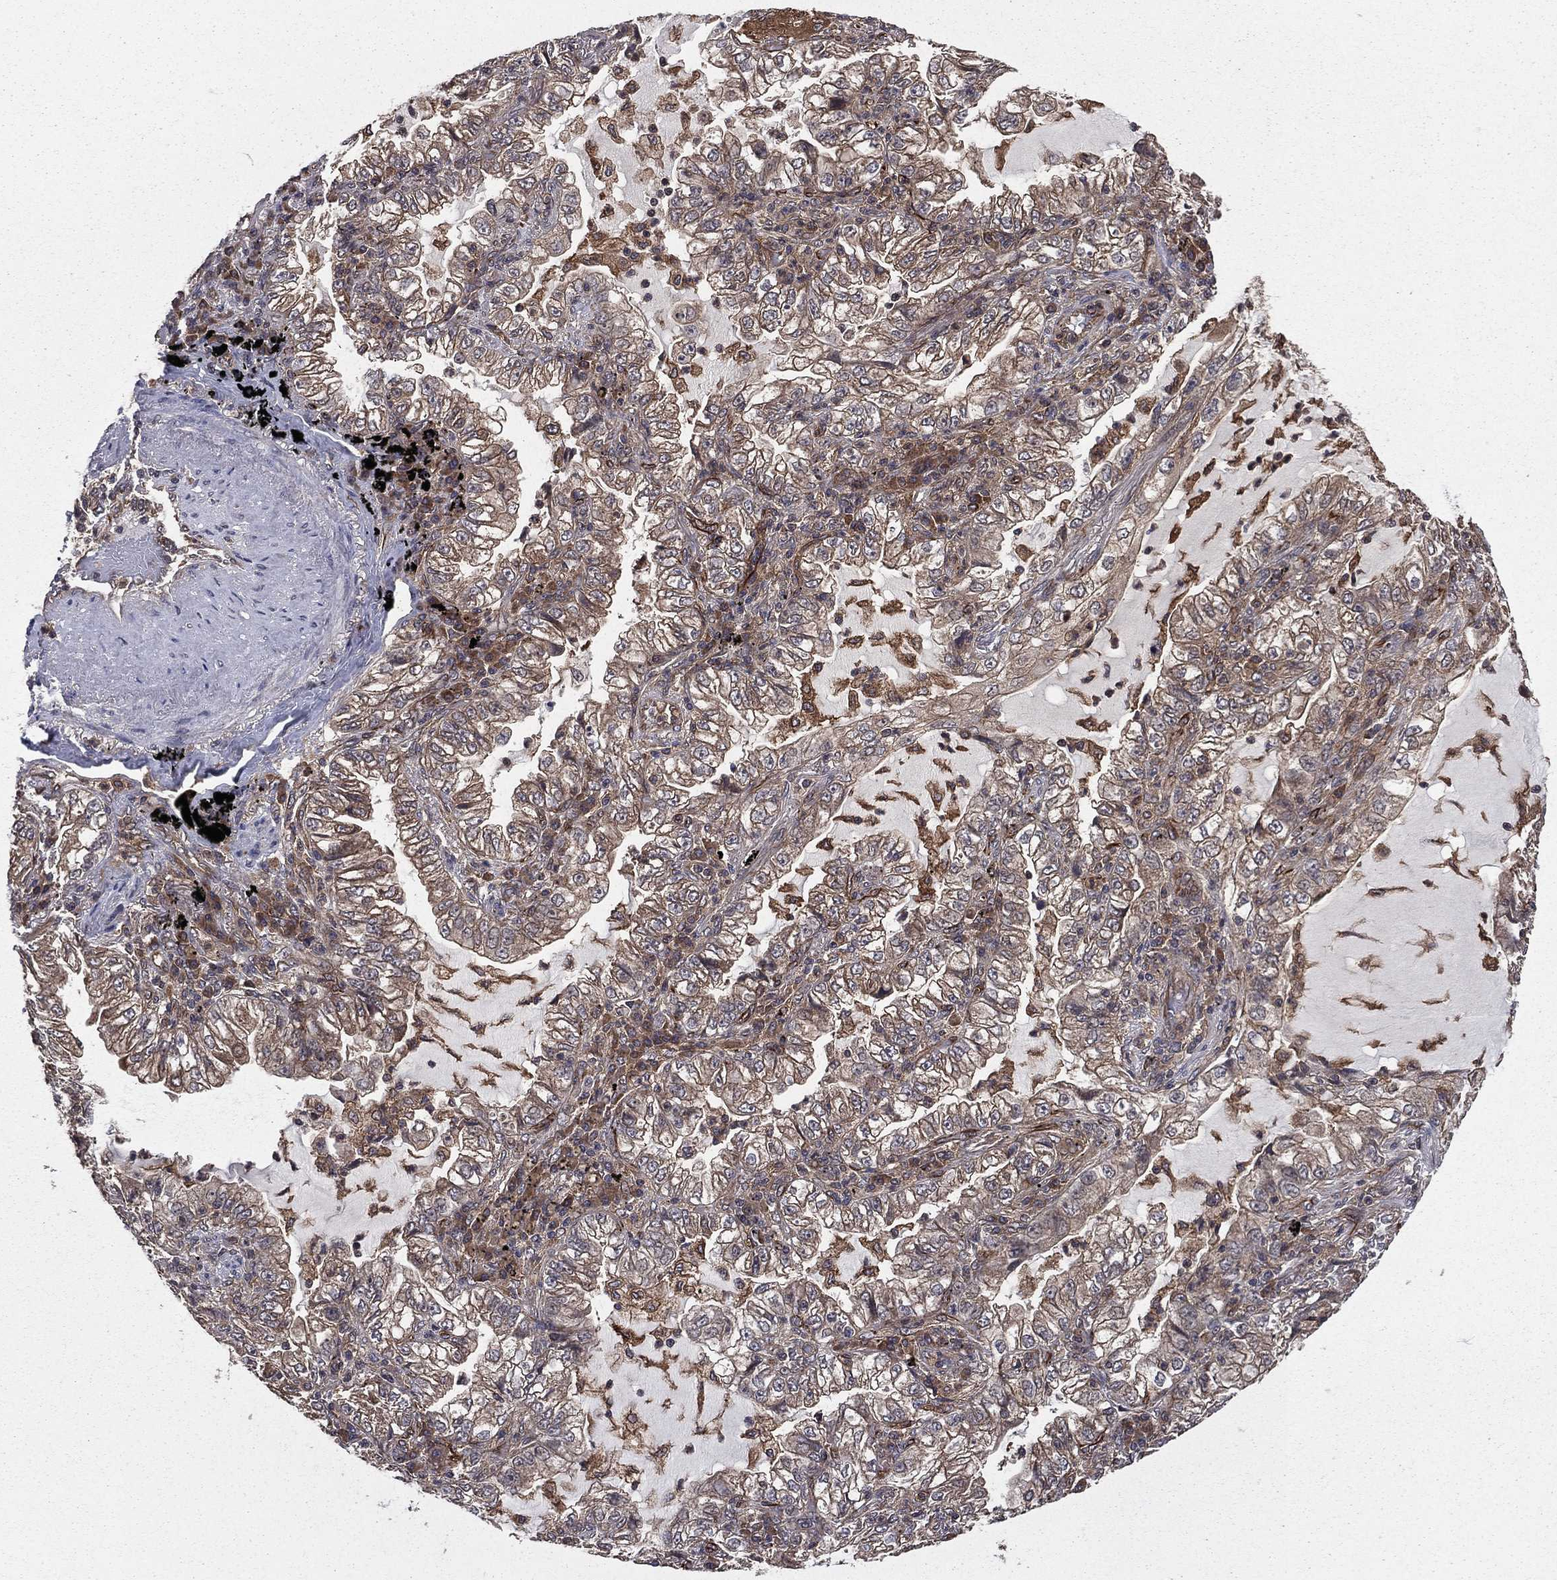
{"staining": {"intensity": "moderate", "quantity": "25%-75%", "location": "cytoplasmic/membranous"}, "tissue": "lung cancer", "cell_type": "Tumor cells", "image_type": "cancer", "snomed": [{"axis": "morphology", "description": "Adenocarcinoma, NOS"}, {"axis": "topography", "description": "Lung"}], "caption": "Adenocarcinoma (lung) was stained to show a protein in brown. There is medium levels of moderate cytoplasmic/membranous staining in approximately 25%-75% of tumor cells. (DAB = brown stain, brightfield microscopy at high magnification).", "gene": "CERT1", "patient": {"sex": "female", "age": 73}}